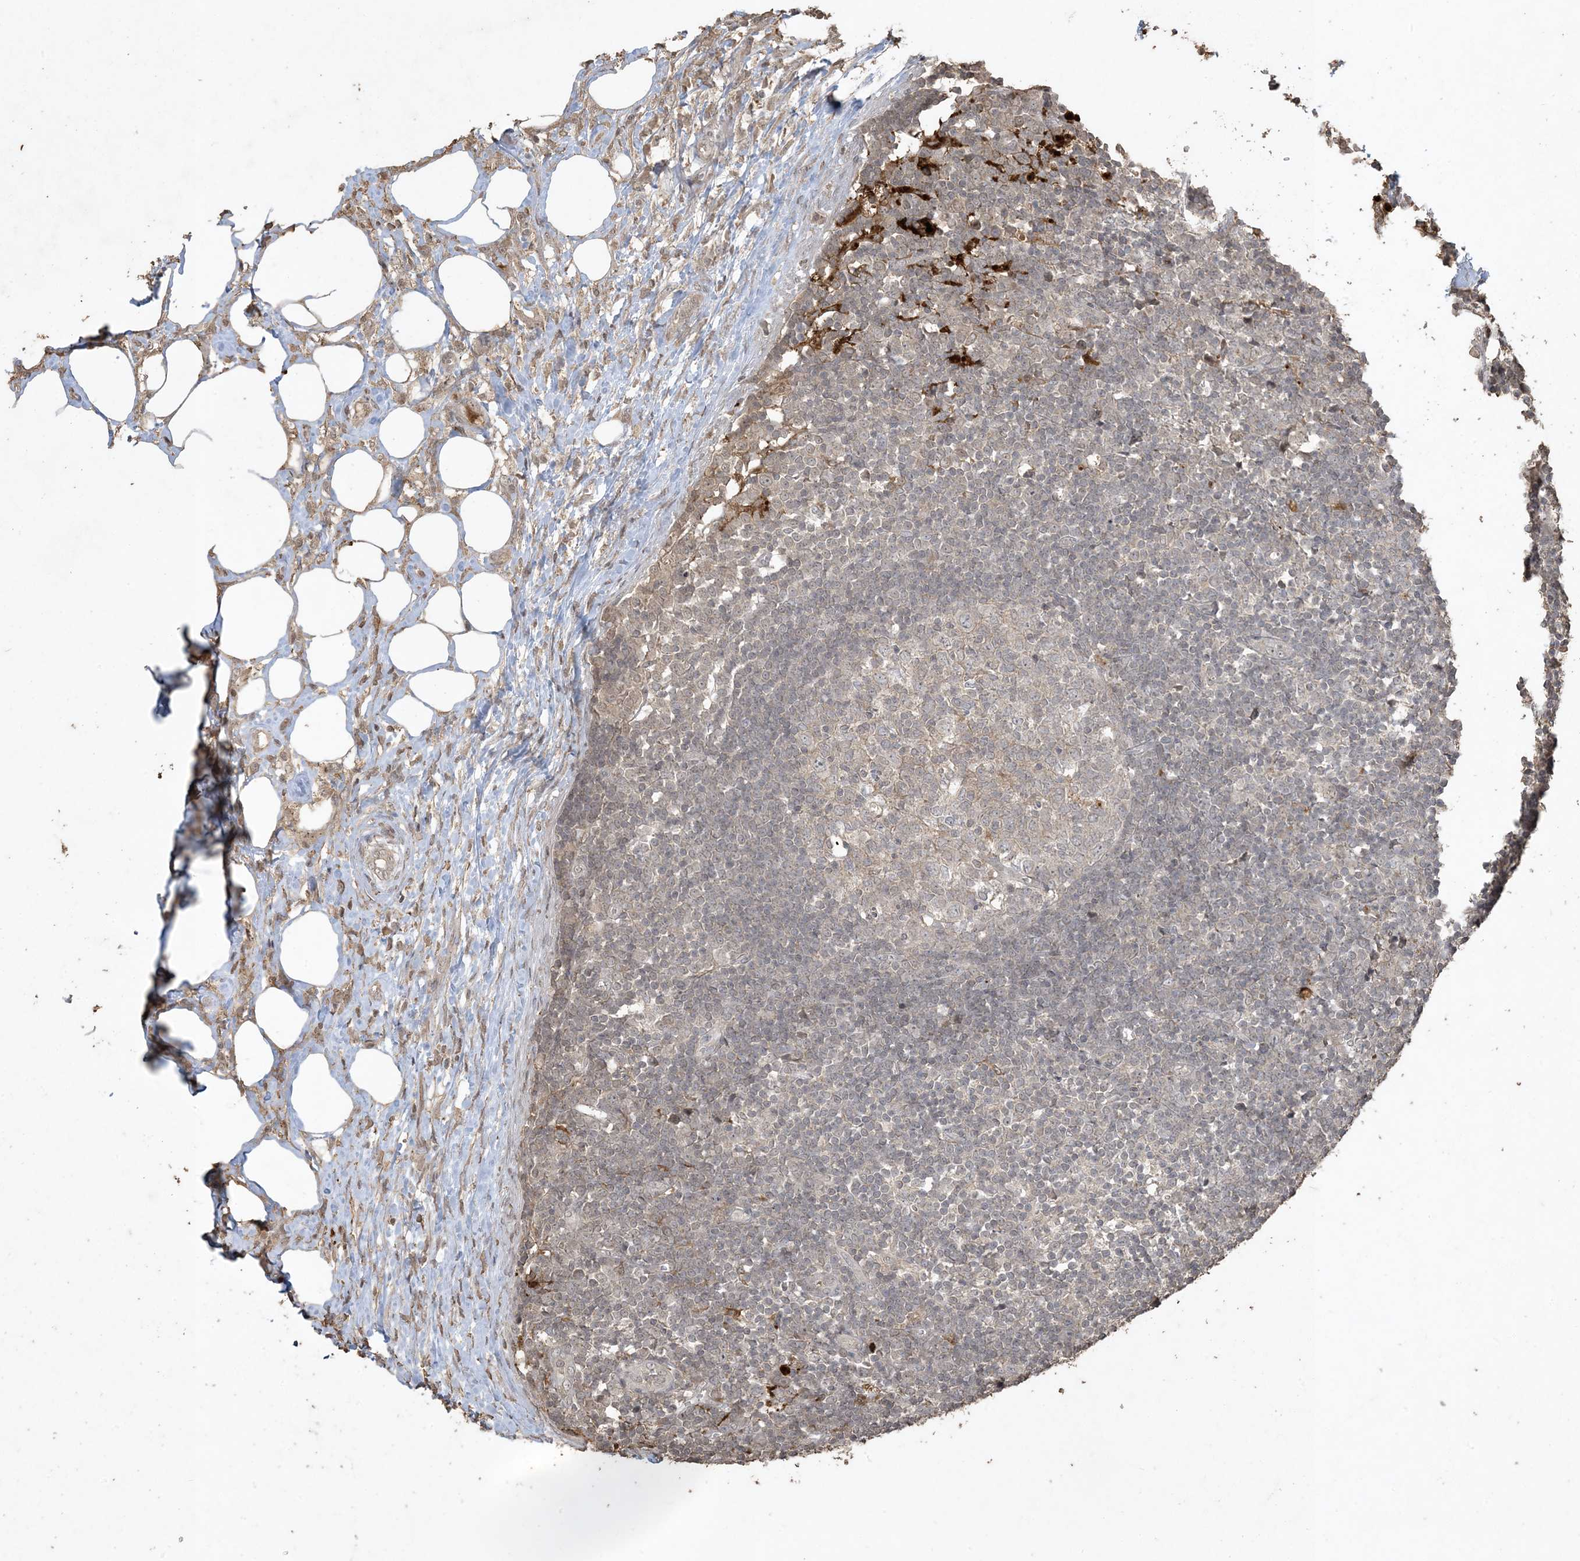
{"staining": {"intensity": "negative", "quantity": "none", "location": "none"}, "tissue": "lymph node", "cell_type": "Germinal center cells", "image_type": "normal", "snomed": [{"axis": "morphology", "description": "Normal tissue, NOS"}, {"axis": "morphology", "description": "Squamous cell carcinoma, metastatic, NOS"}, {"axis": "topography", "description": "Lymph node"}], "caption": "Unremarkable lymph node was stained to show a protein in brown. There is no significant expression in germinal center cells. (Immunohistochemistry, brightfield microscopy, high magnification).", "gene": "EFCAB8", "patient": {"sex": "male", "age": 73}}